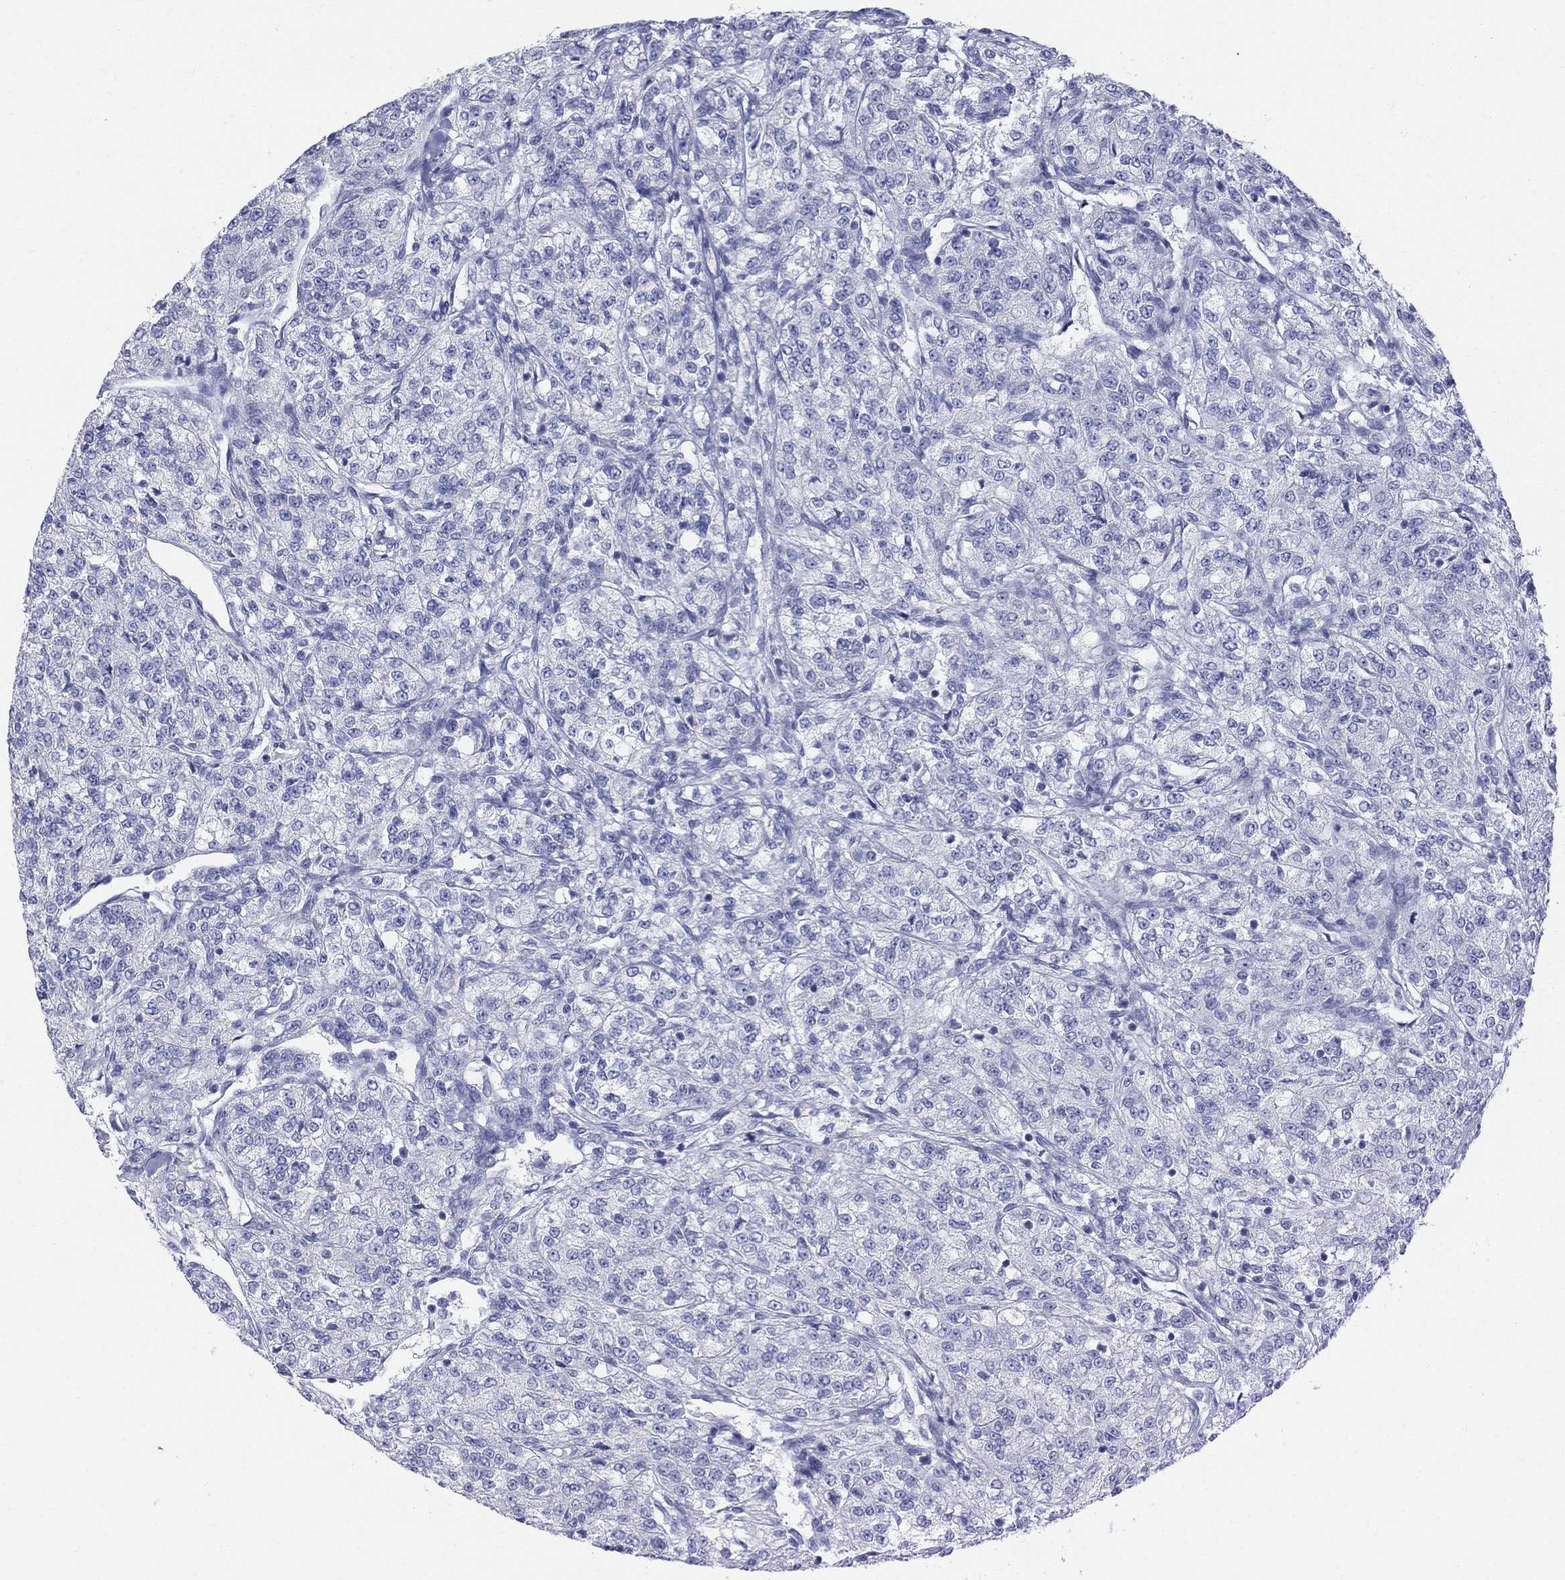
{"staining": {"intensity": "negative", "quantity": "none", "location": "none"}, "tissue": "renal cancer", "cell_type": "Tumor cells", "image_type": "cancer", "snomed": [{"axis": "morphology", "description": "Adenocarcinoma, NOS"}, {"axis": "topography", "description": "Kidney"}], "caption": "Immunohistochemical staining of renal cancer (adenocarcinoma) demonstrates no significant positivity in tumor cells. The staining is performed using DAB (3,3'-diaminobenzidine) brown chromogen with nuclei counter-stained in using hematoxylin.", "gene": "MAGEB6", "patient": {"sex": "female", "age": 63}}